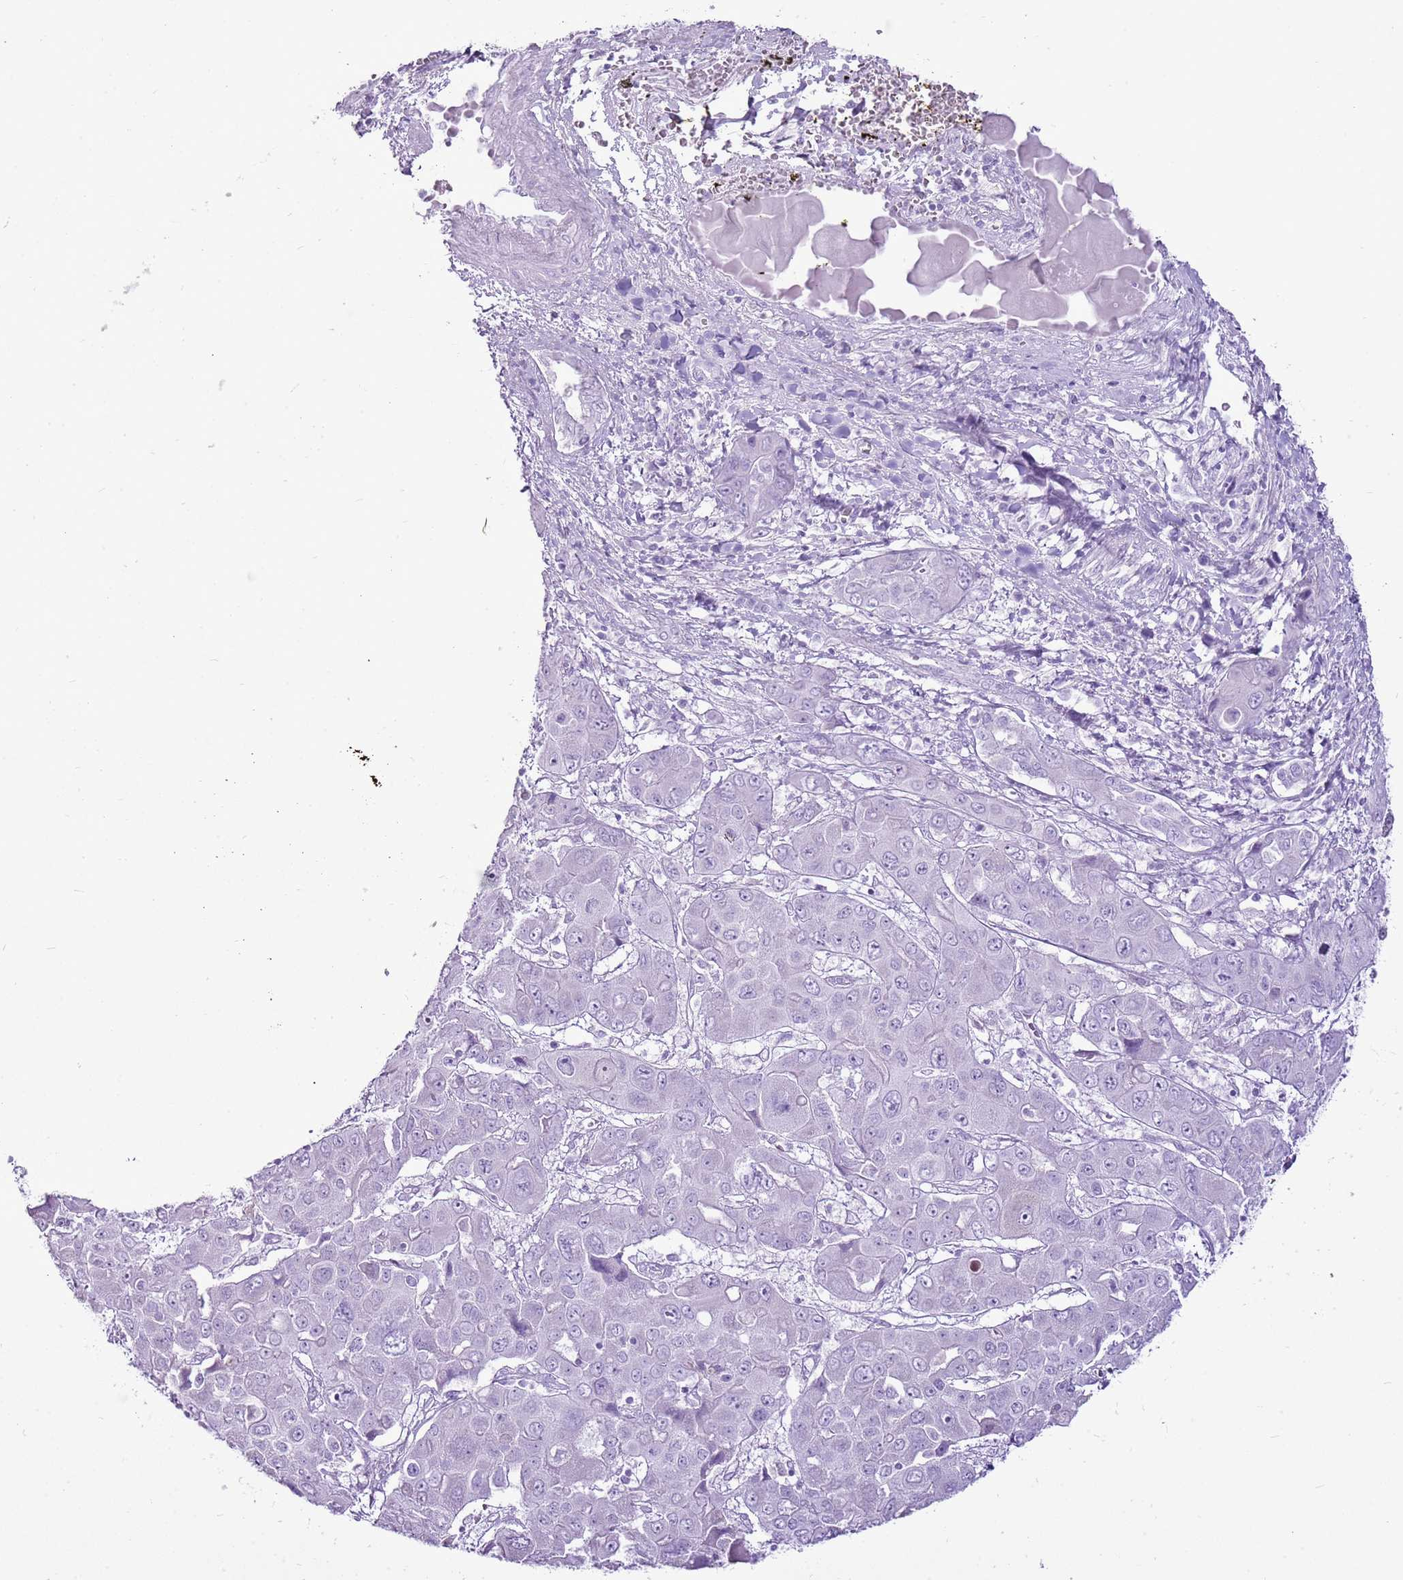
{"staining": {"intensity": "negative", "quantity": "none", "location": "none"}, "tissue": "liver cancer", "cell_type": "Tumor cells", "image_type": "cancer", "snomed": [{"axis": "morphology", "description": "Cholangiocarcinoma"}, {"axis": "topography", "description": "Liver"}], "caption": "Human liver cancer (cholangiocarcinoma) stained for a protein using IHC displays no positivity in tumor cells.", "gene": "CNFN", "patient": {"sex": "male", "age": 67}}